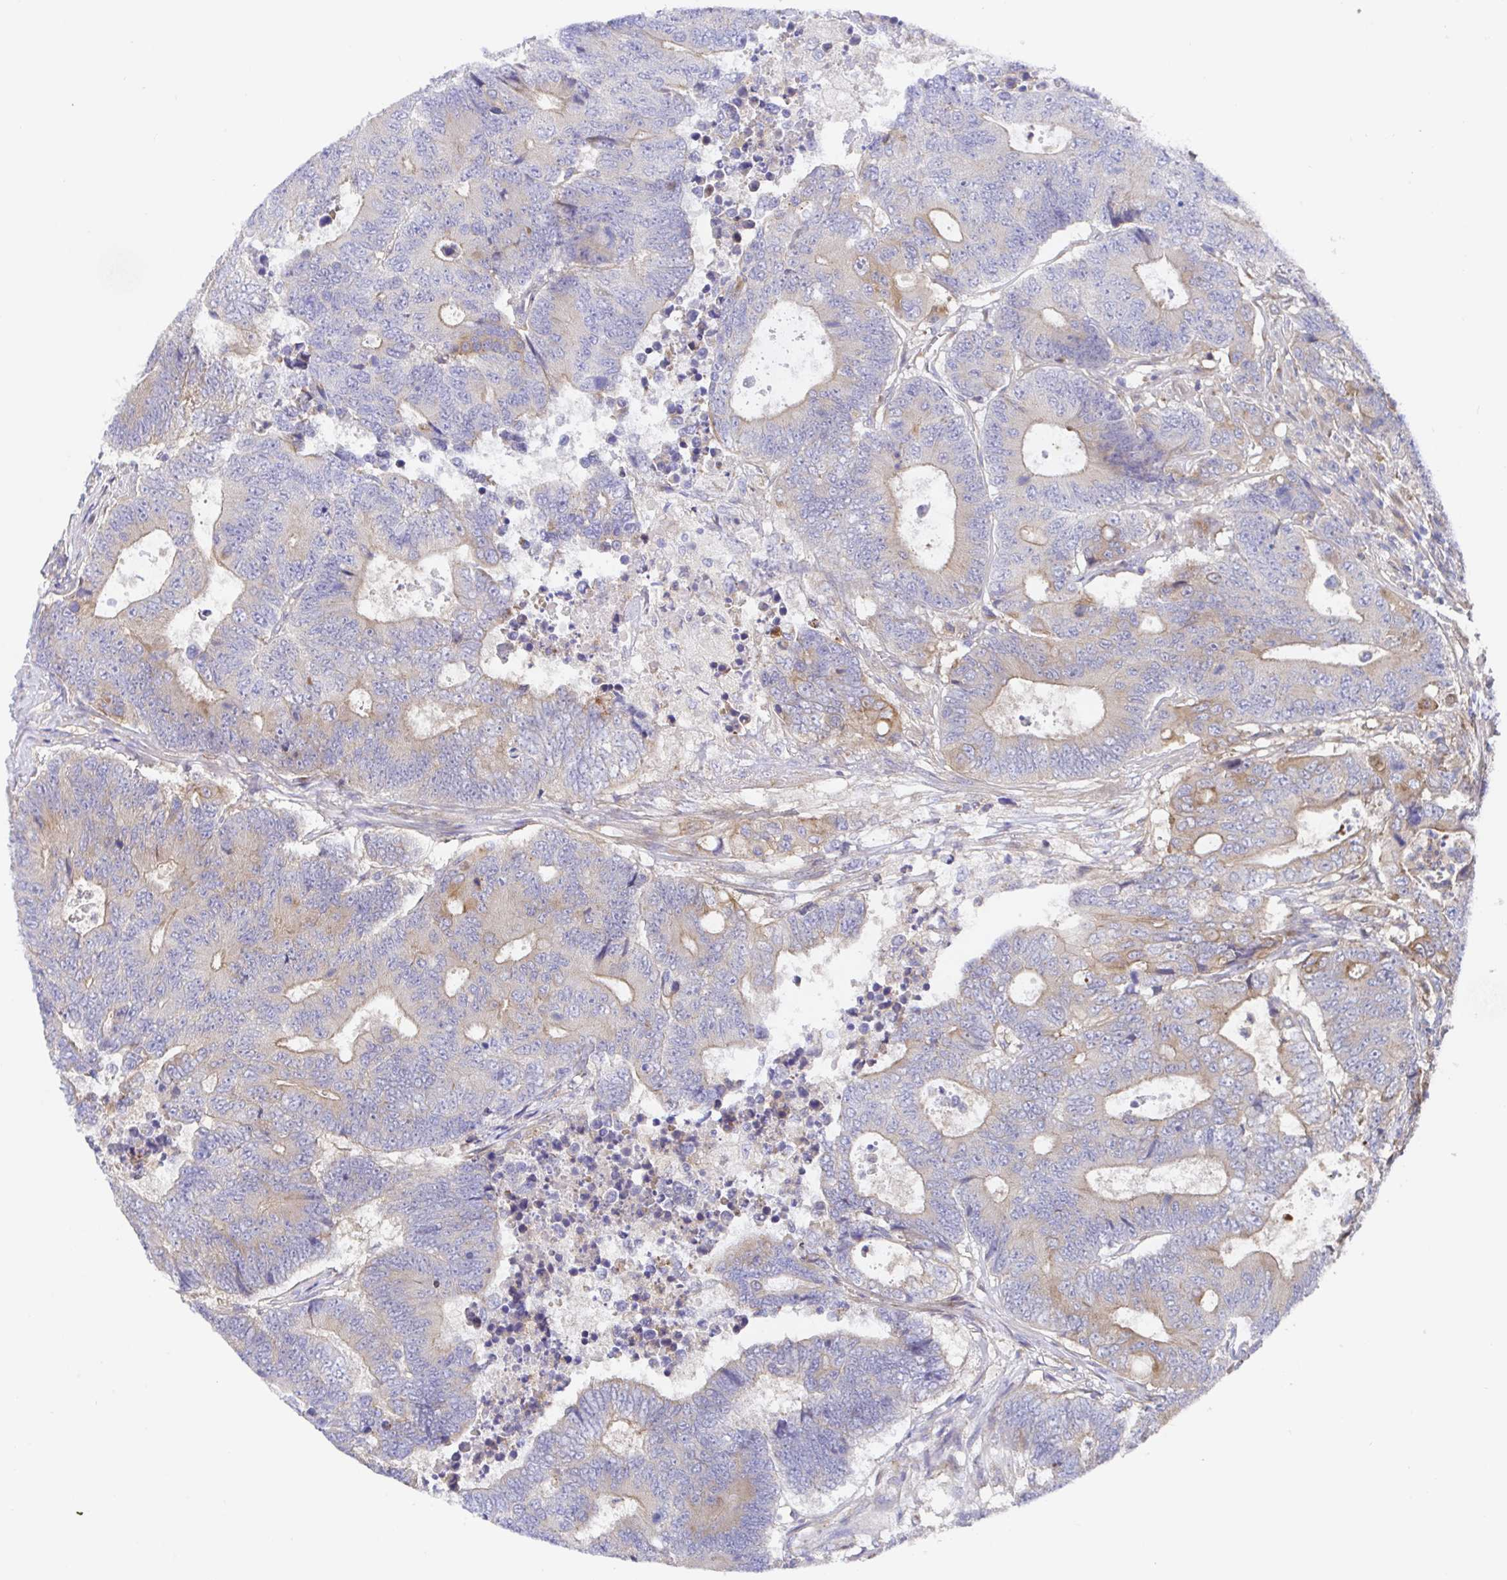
{"staining": {"intensity": "weak", "quantity": "<25%", "location": "cytoplasmic/membranous"}, "tissue": "colorectal cancer", "cell_type": "Tumor cells", "image_type": "cancer", "snomed": [{"axis": "morphology", "description": "Adenocarcinoma, NOS"}, {"axis": "topography", "description": "Colon"}], "caption": "The immunohistochemistry (IHC) photomicrograph has no significant positivity in tumor cells of colorectal cancer (adenocarcinoma) tissue.", "gene": "GOLGA1", "patient": {"sex": "female", "age": 48}}